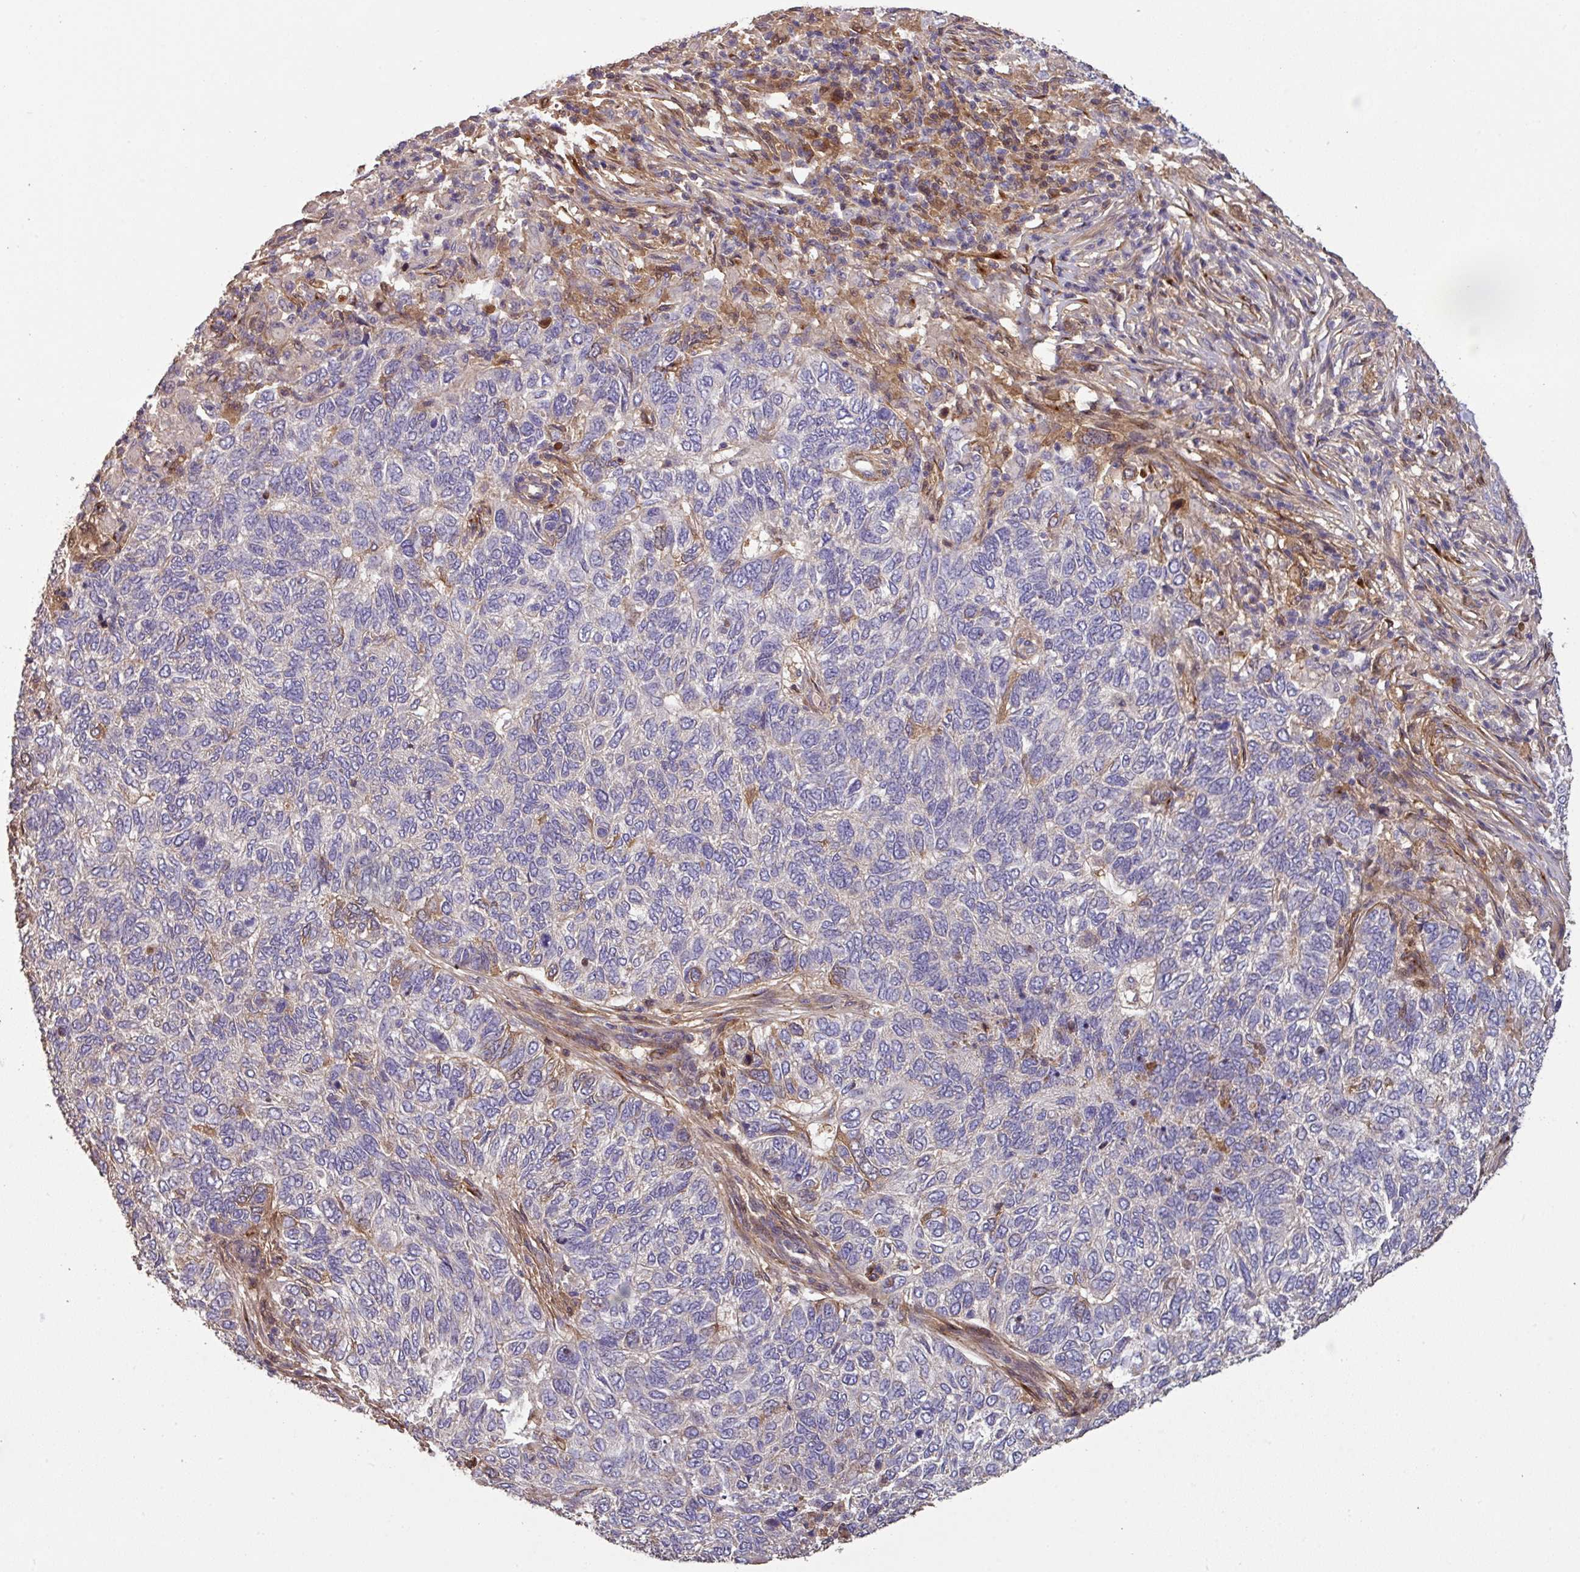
{"staining": {"intensity": "negative", "quantity": "none", "location": "none"}, "tissue": "skin cancer", "cell_type": "Tumor cells", "image_type": "cancer", "snomed": [{"axis": "morphology", "description": "Basal cell carcinoma"}, {"axis": "topography", "description": "Skin"}], "caption": "This is an immunohistochemistry (IHC) micrograph of skin cancer. There is no staining in tumor cells.", "gene": "ISLR", "patient": {"sex": "female", "age": 65}}